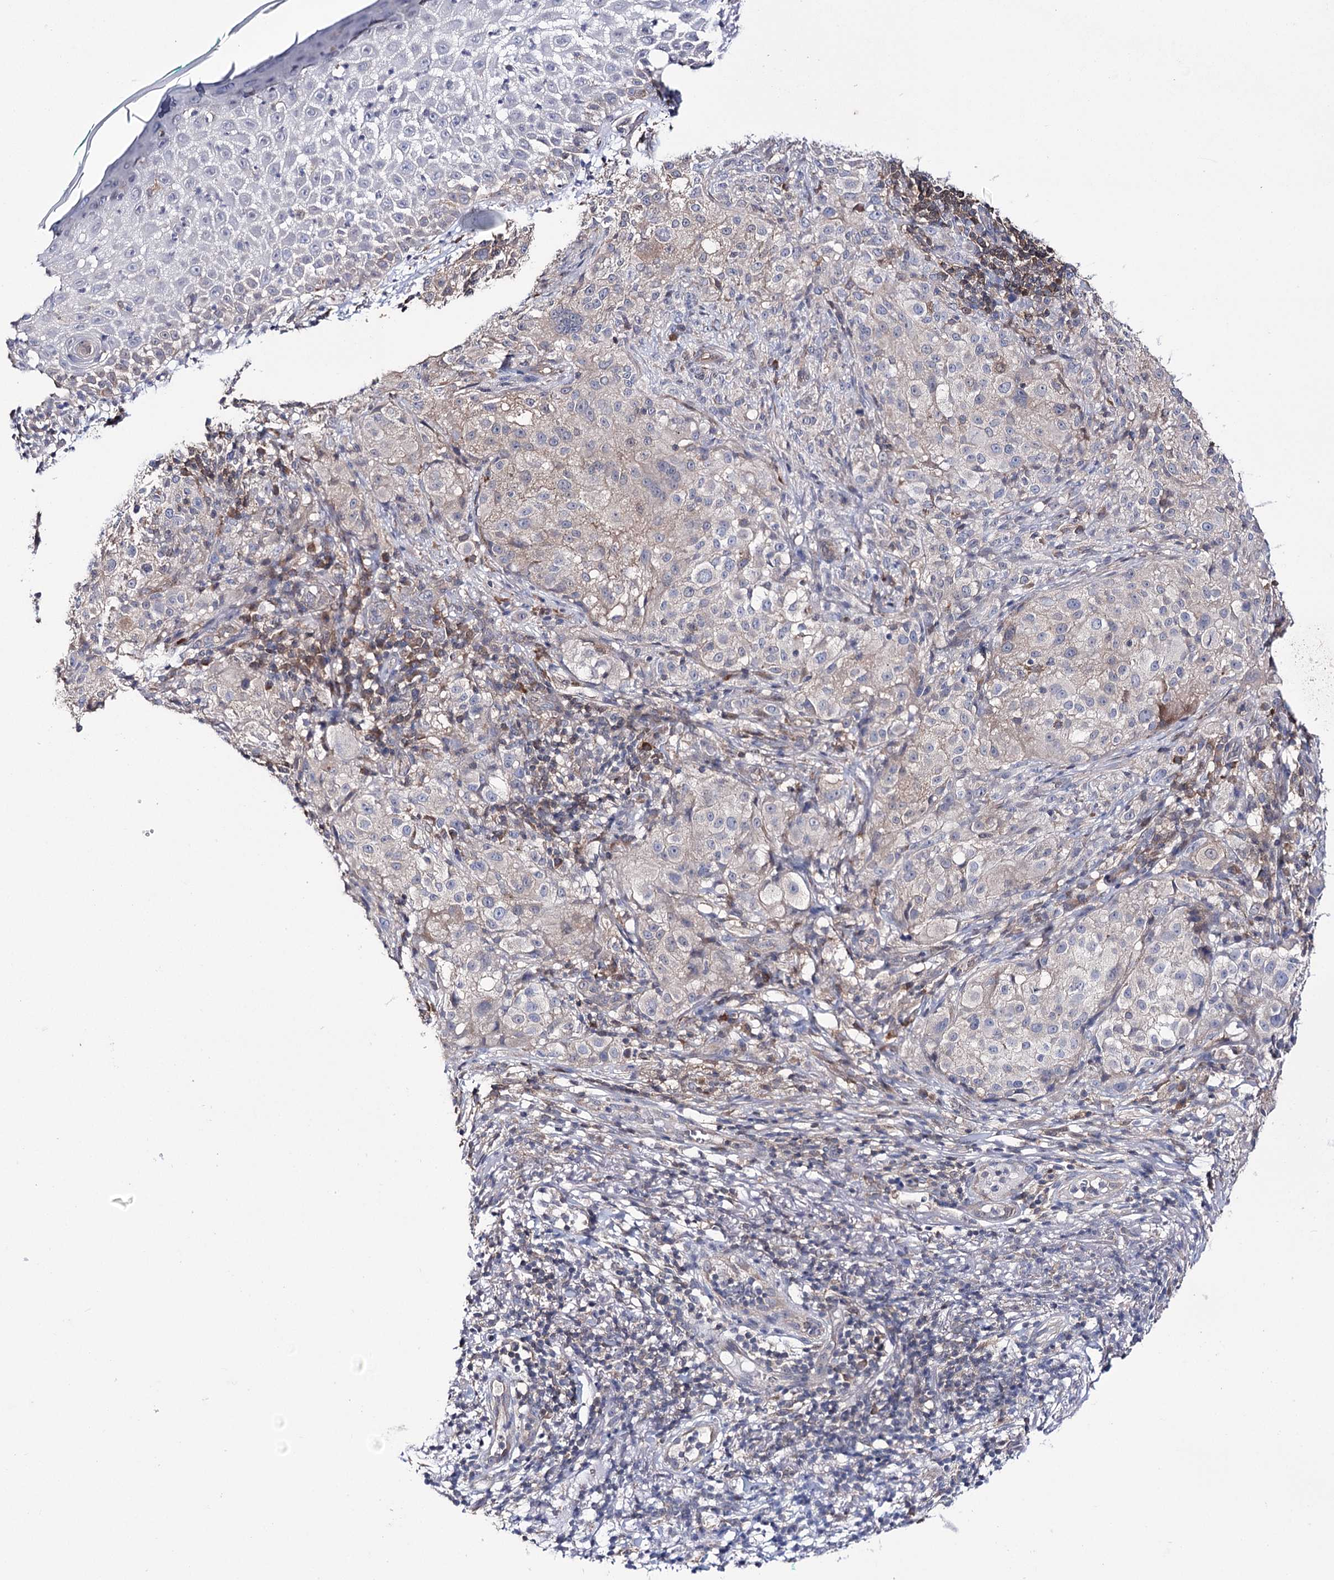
{"staining": {"intensity": "negative", "quantity": "none", "location": "none"}, "tissue": "melanoma", "cell_type": "Tumor cells", "image_type": "cancer", "snomed": [{"axis": "morphology", "description": "Necrosis, NOS"}, {"axis": "morphology", "description": "Malignant melanoma, NOS"}, {"axis": "topography", "description": "Skin"}], "caption": "This is an IHC histopathology image of melanoma. There is no positivity in tumor cells.", "gene": "PTER", "patient": {"sex": "female", "age": 87}}